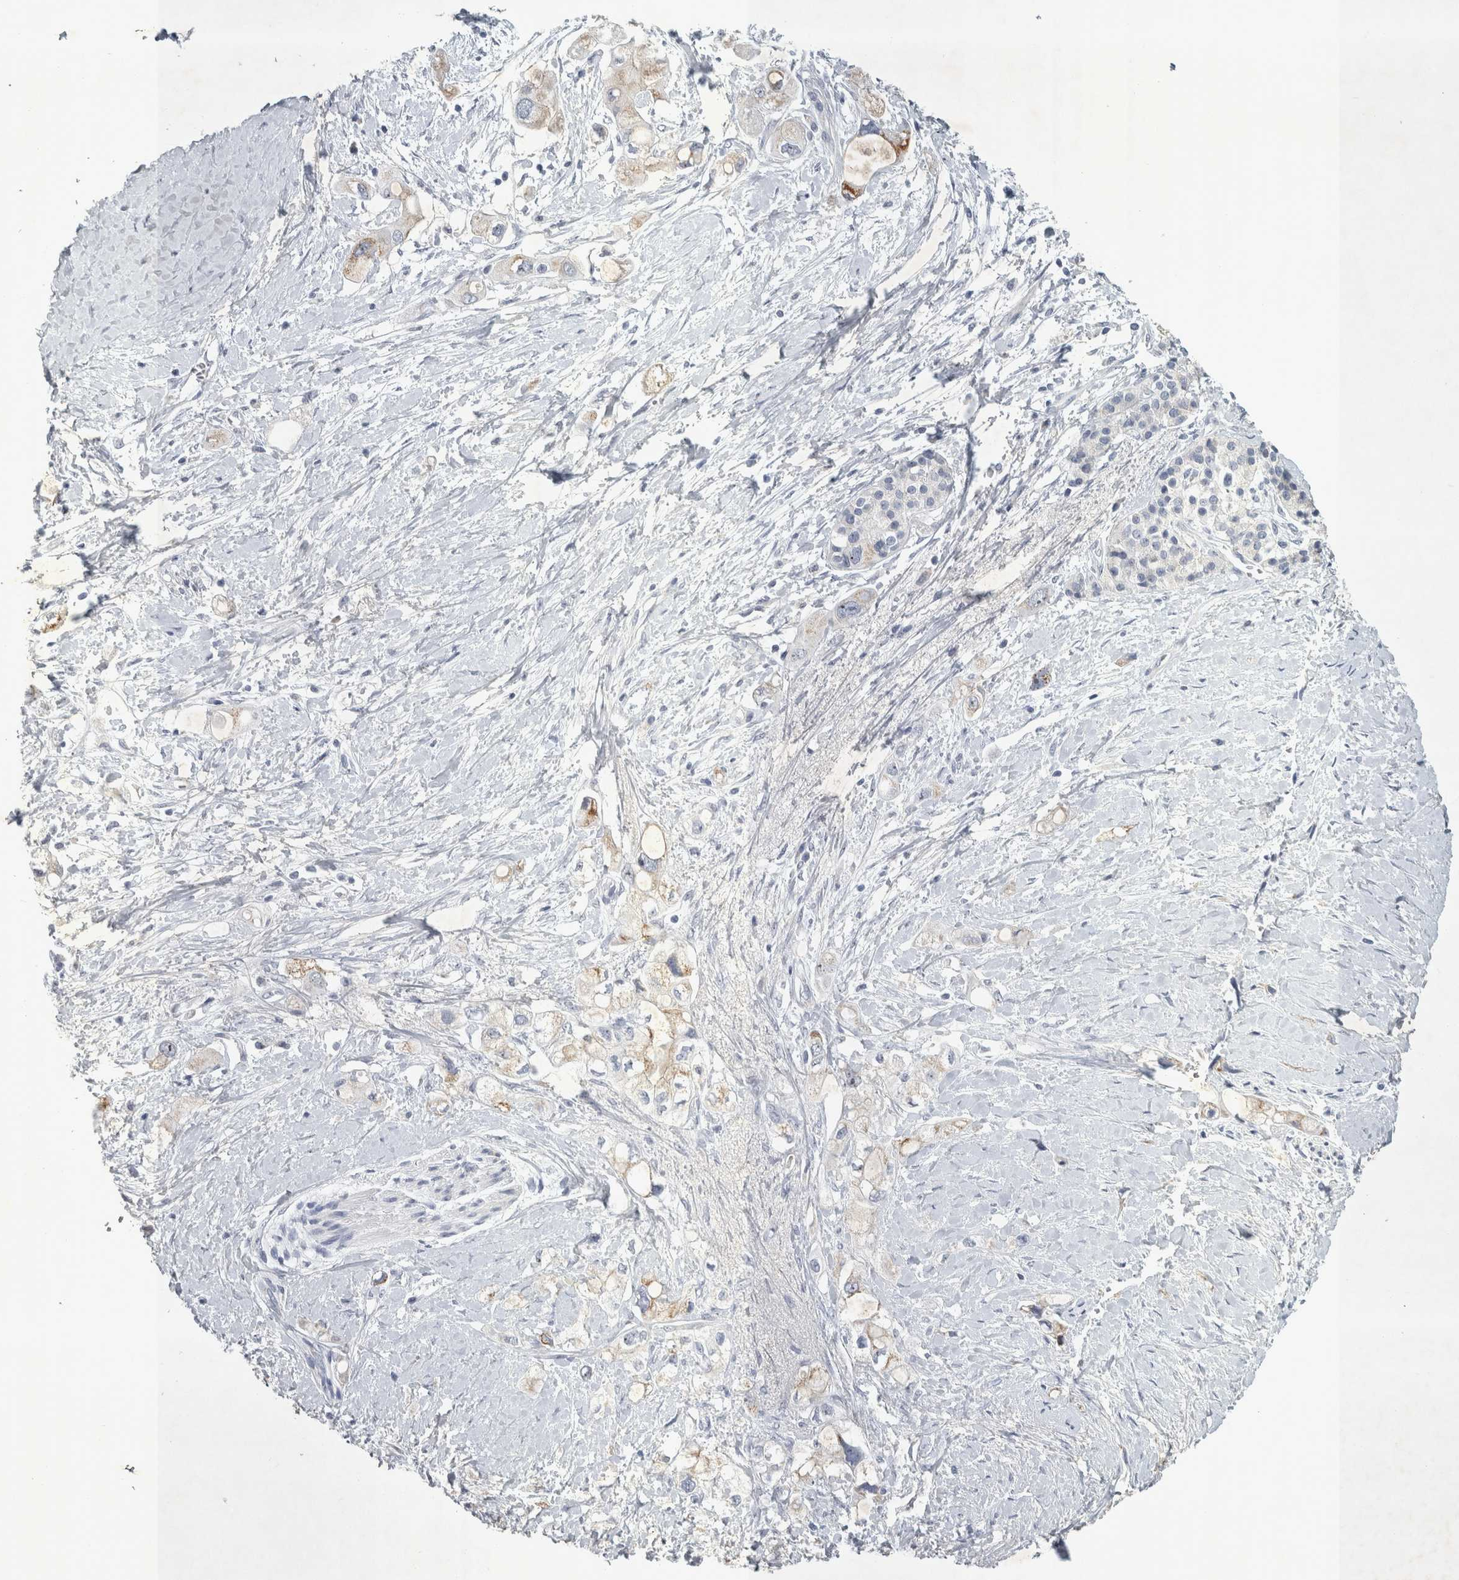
{"staining": {"intensity": "weak", "quantity": "<25%", "location": "cytoplasmic/membranous"}, "tissue": "pancreatic cancer", "cell_type": "Tumor cells", "image_type": "cancer", "snomed": [{"axis": "morphology", "description": "Adenocarcinoma, NOS"}, {"axis": "topography", "description": "Pancreas"}], "caption": "Immunohistochemistry (IHC) histopathology image of pancreatic cancer stained for a protein (brown), which exhibits no staining in tumor cells.", "gene": "FXYD7", "patient": {"sex": "female", "age": 56}}